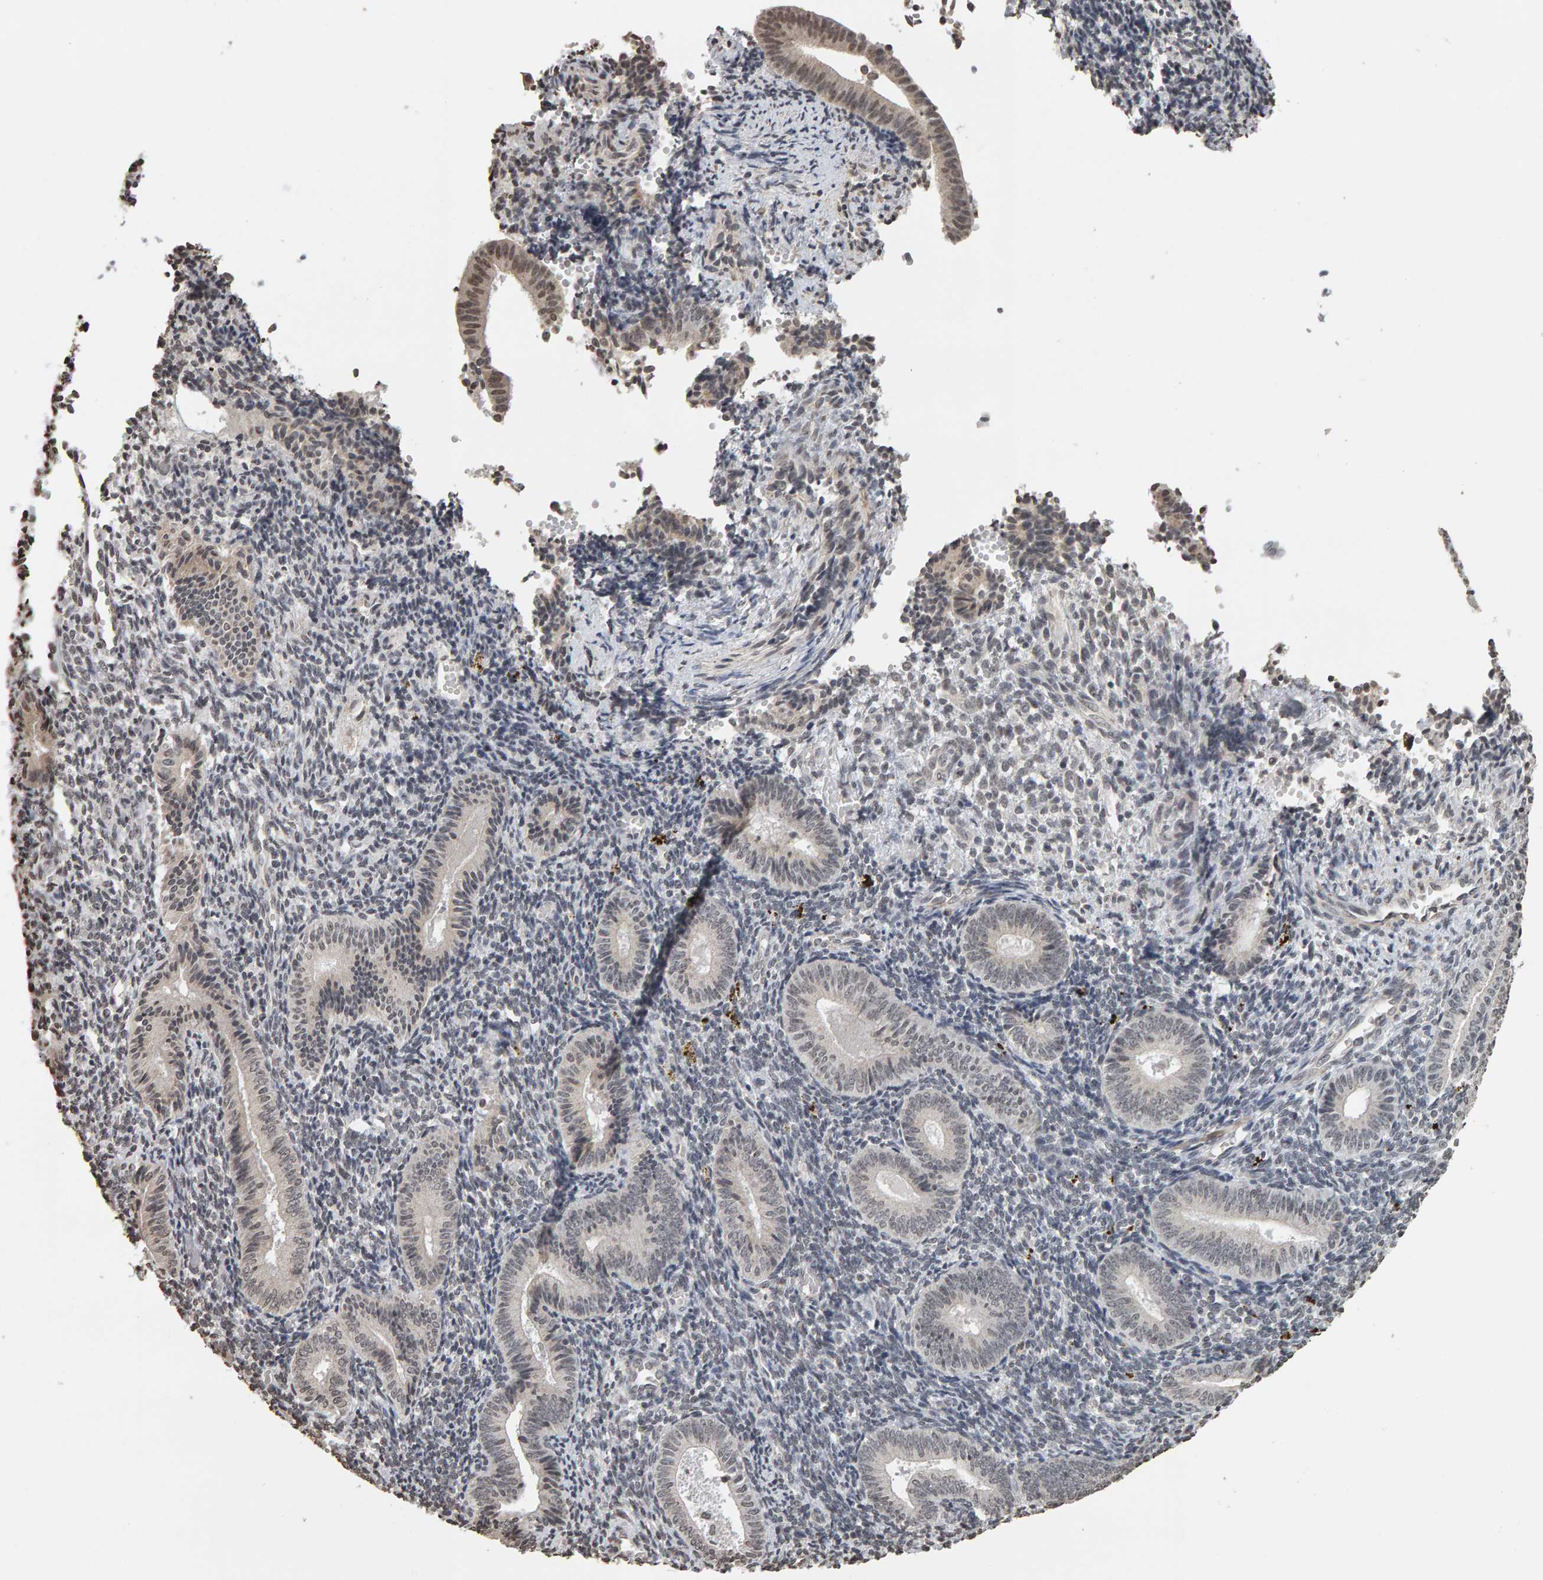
{"staining": {"intensity": "negative", "quantity": "none", "location": "none"}, "tissue": "endometrium", "cell_type": "Cells in endometrial stroma", "image_type": "normal", "snomed": [{"axis": "morphology", "description": "Normal tissue, NOS"}, {"axis": "topography", "description": "Uterus"}, {"axis": "topography", "description": "Endometrium"}], "caption": "Cells in endometrial stroma show no significant expression in normal endometrium.", "gene": "AFF4", "patient": {"sex": "female", "age": 33}}